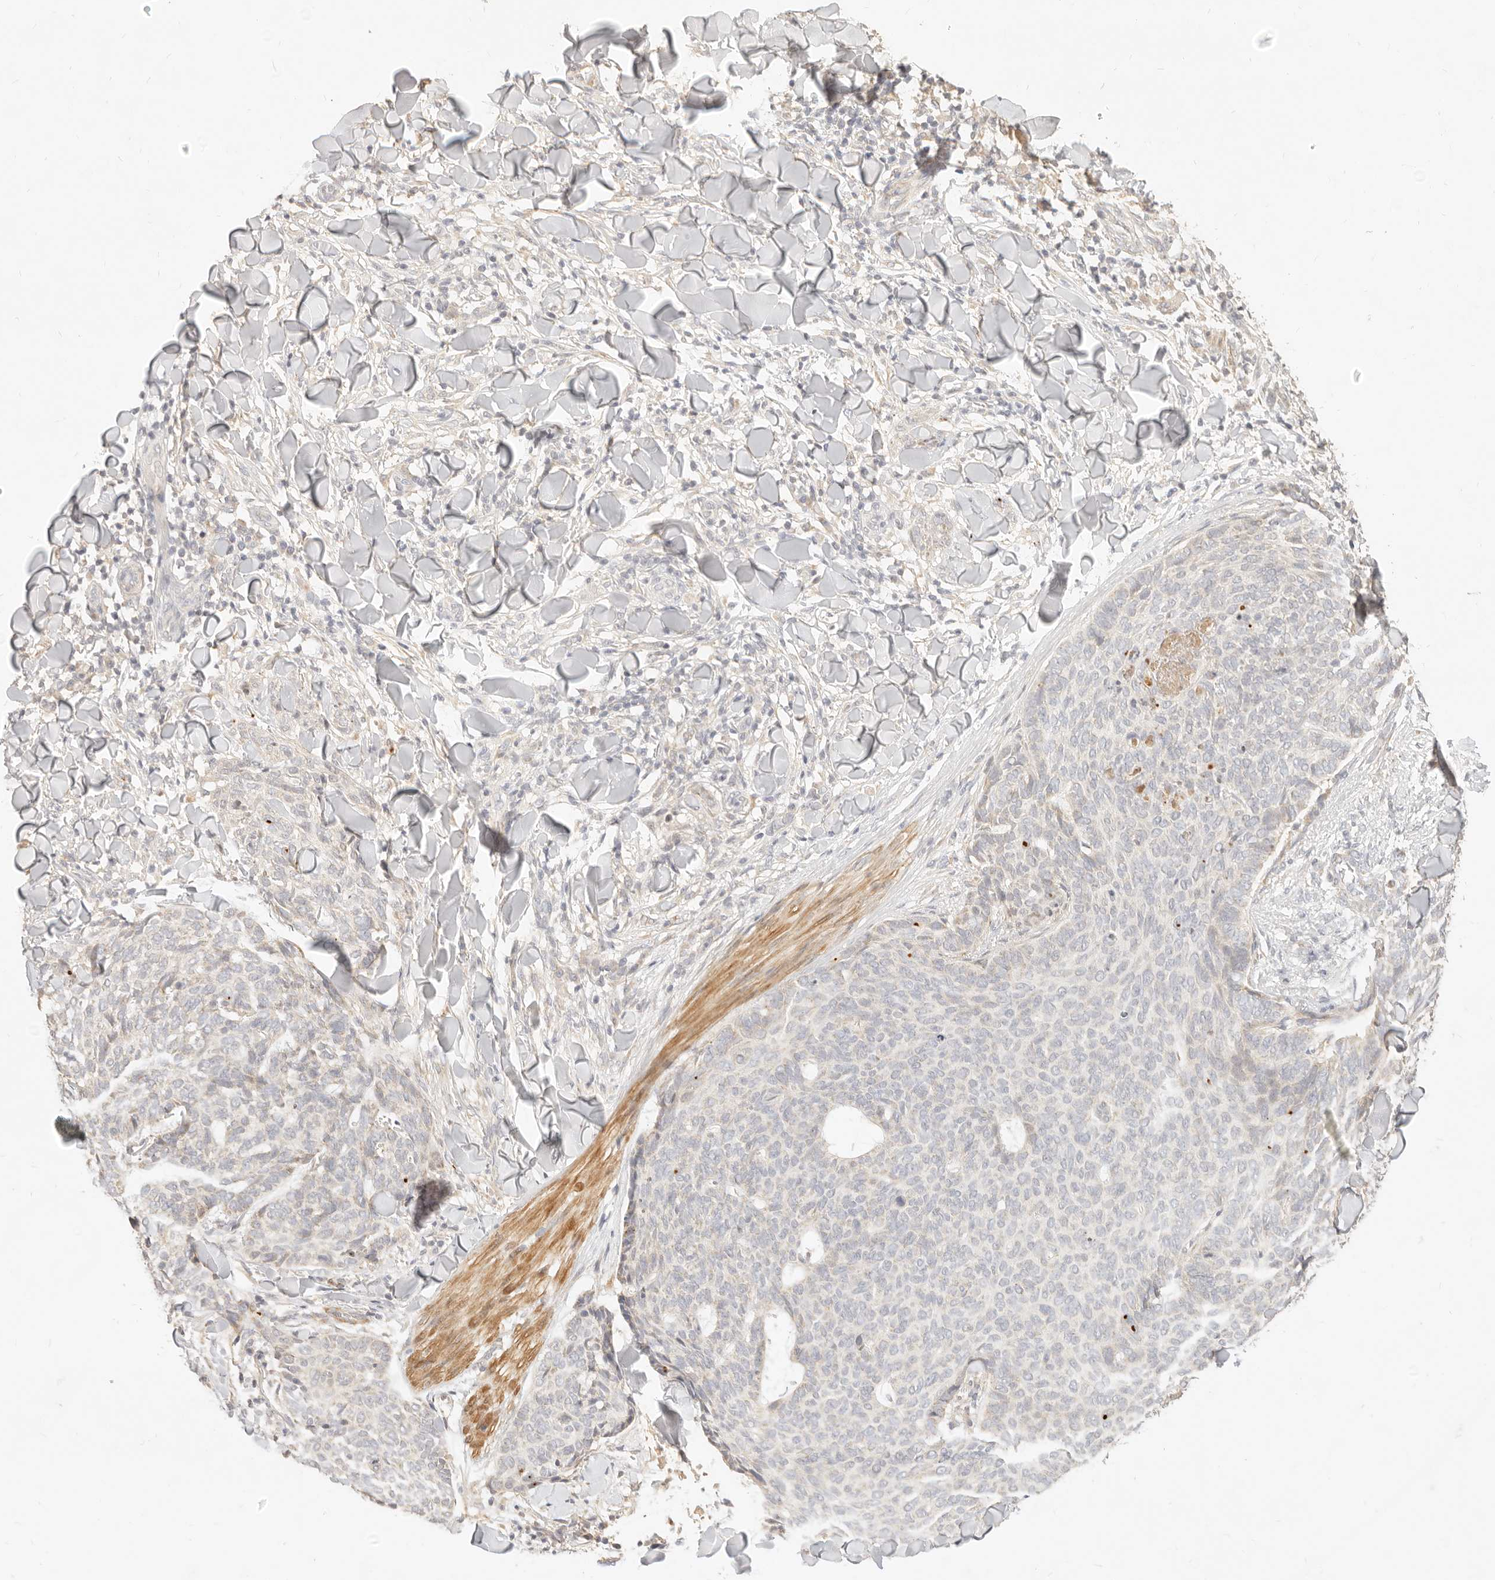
{"staining": {"intensity": "negative", "quantity": "none", "location": "none"}, "tissue": "skin cancer", "cell_type": "Tumor cells", "image_type": "cancer", "snomed": [{"axis": "morphology", "description": "Normal tissue, NOS"}, {"axis": "morphology", "description": "Basal cell carcinoma"}, {"axis": "topography", "description": "Skin"}], "caption": "Tumor cells show no significant protein expression in skin cancer (basal cell carcinoma). (DAB IHC with hematoxylin counter stain).", "gene": "RUBCNL", "patient": {"sex": "male", "age": 50}}